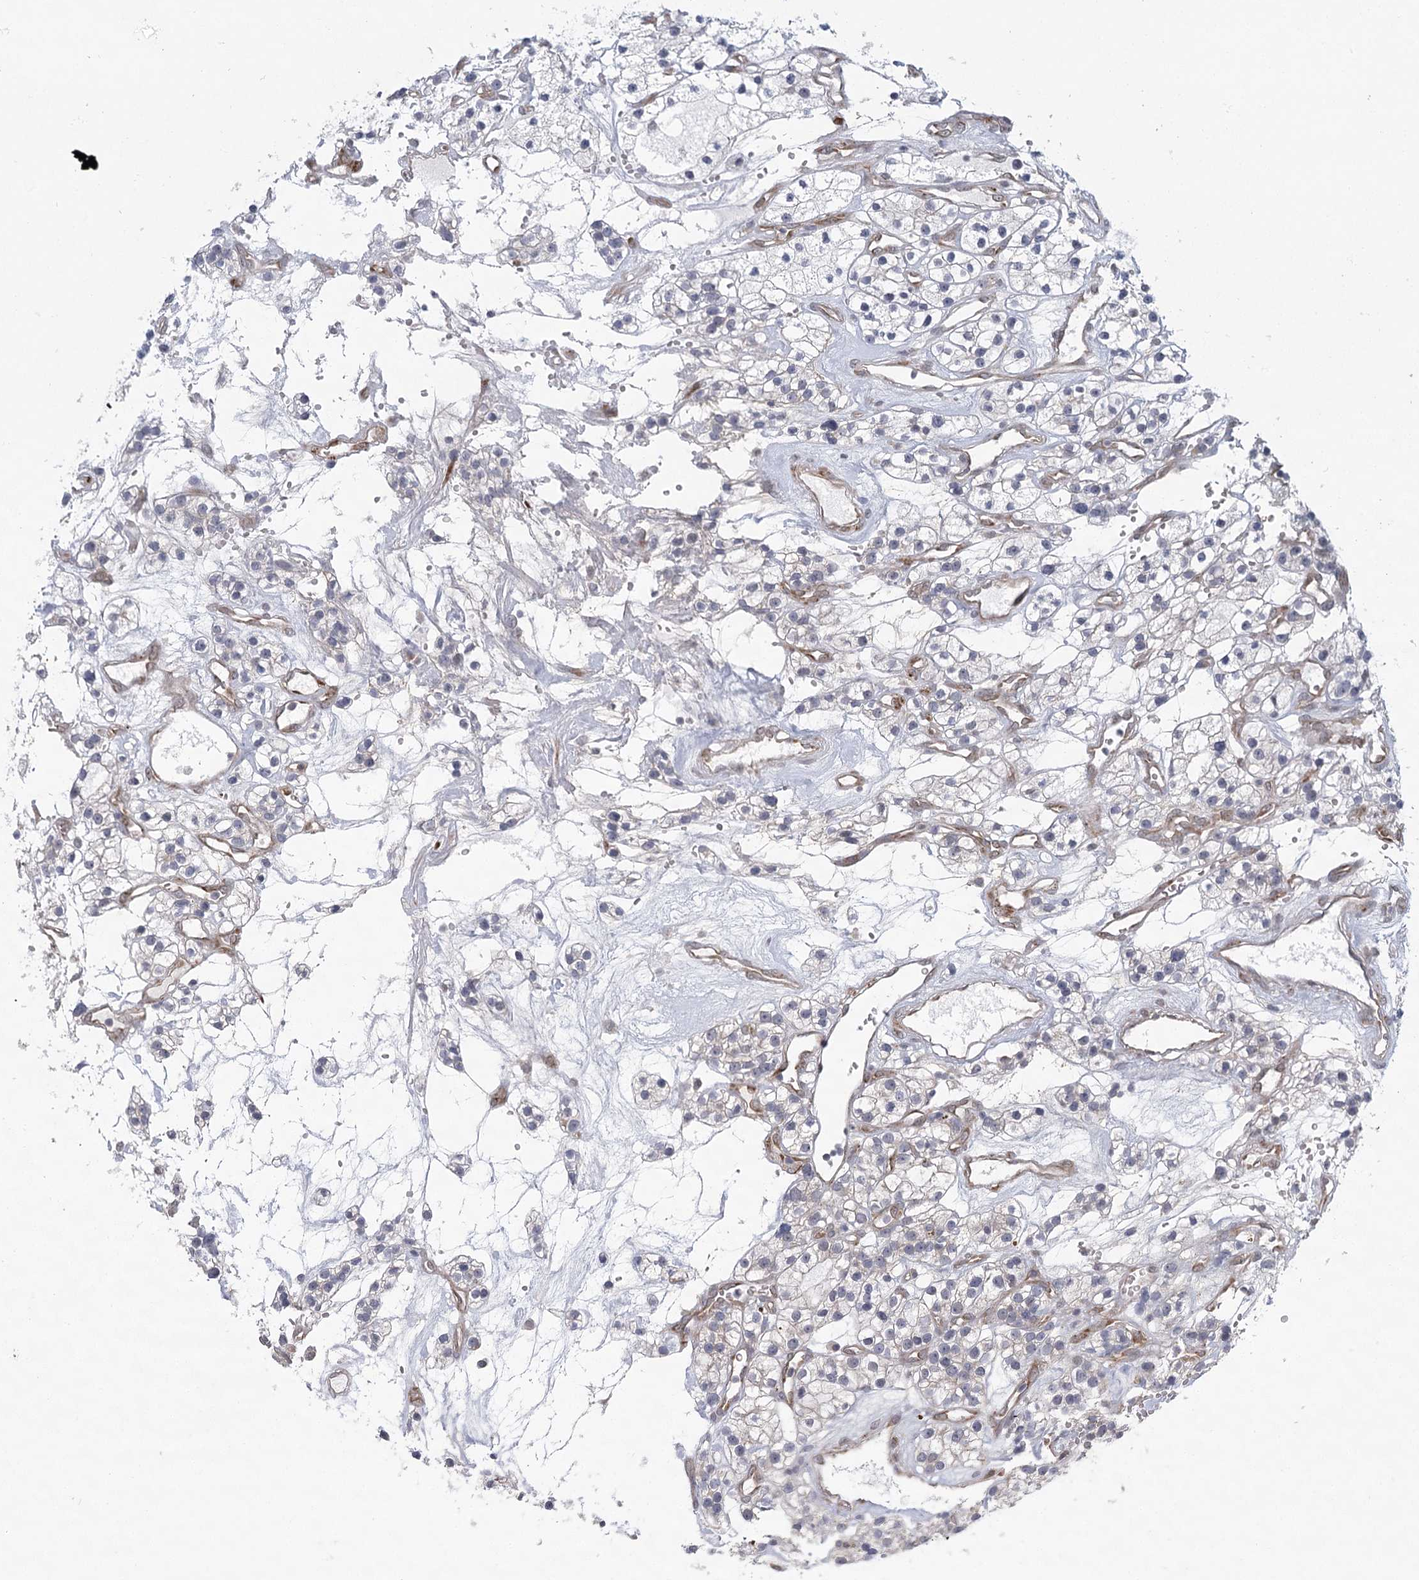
{"staining": {"intensity": "negative", "quantity": "none", "location": "none"}, "tissue": "renal cancer", "cell_type": "Tumor cells", "image_type": "cancer", "snomed": [{"axis": "morphology", "description": "Adenocarcinoma, NOS"}, {"axis": "topography", "description": "Kidney"}], "caption": "There is no significant expression in tumor cells of renal cancer.", "gene": "MED28", "patient": {"sex": "female", "age": 57}}